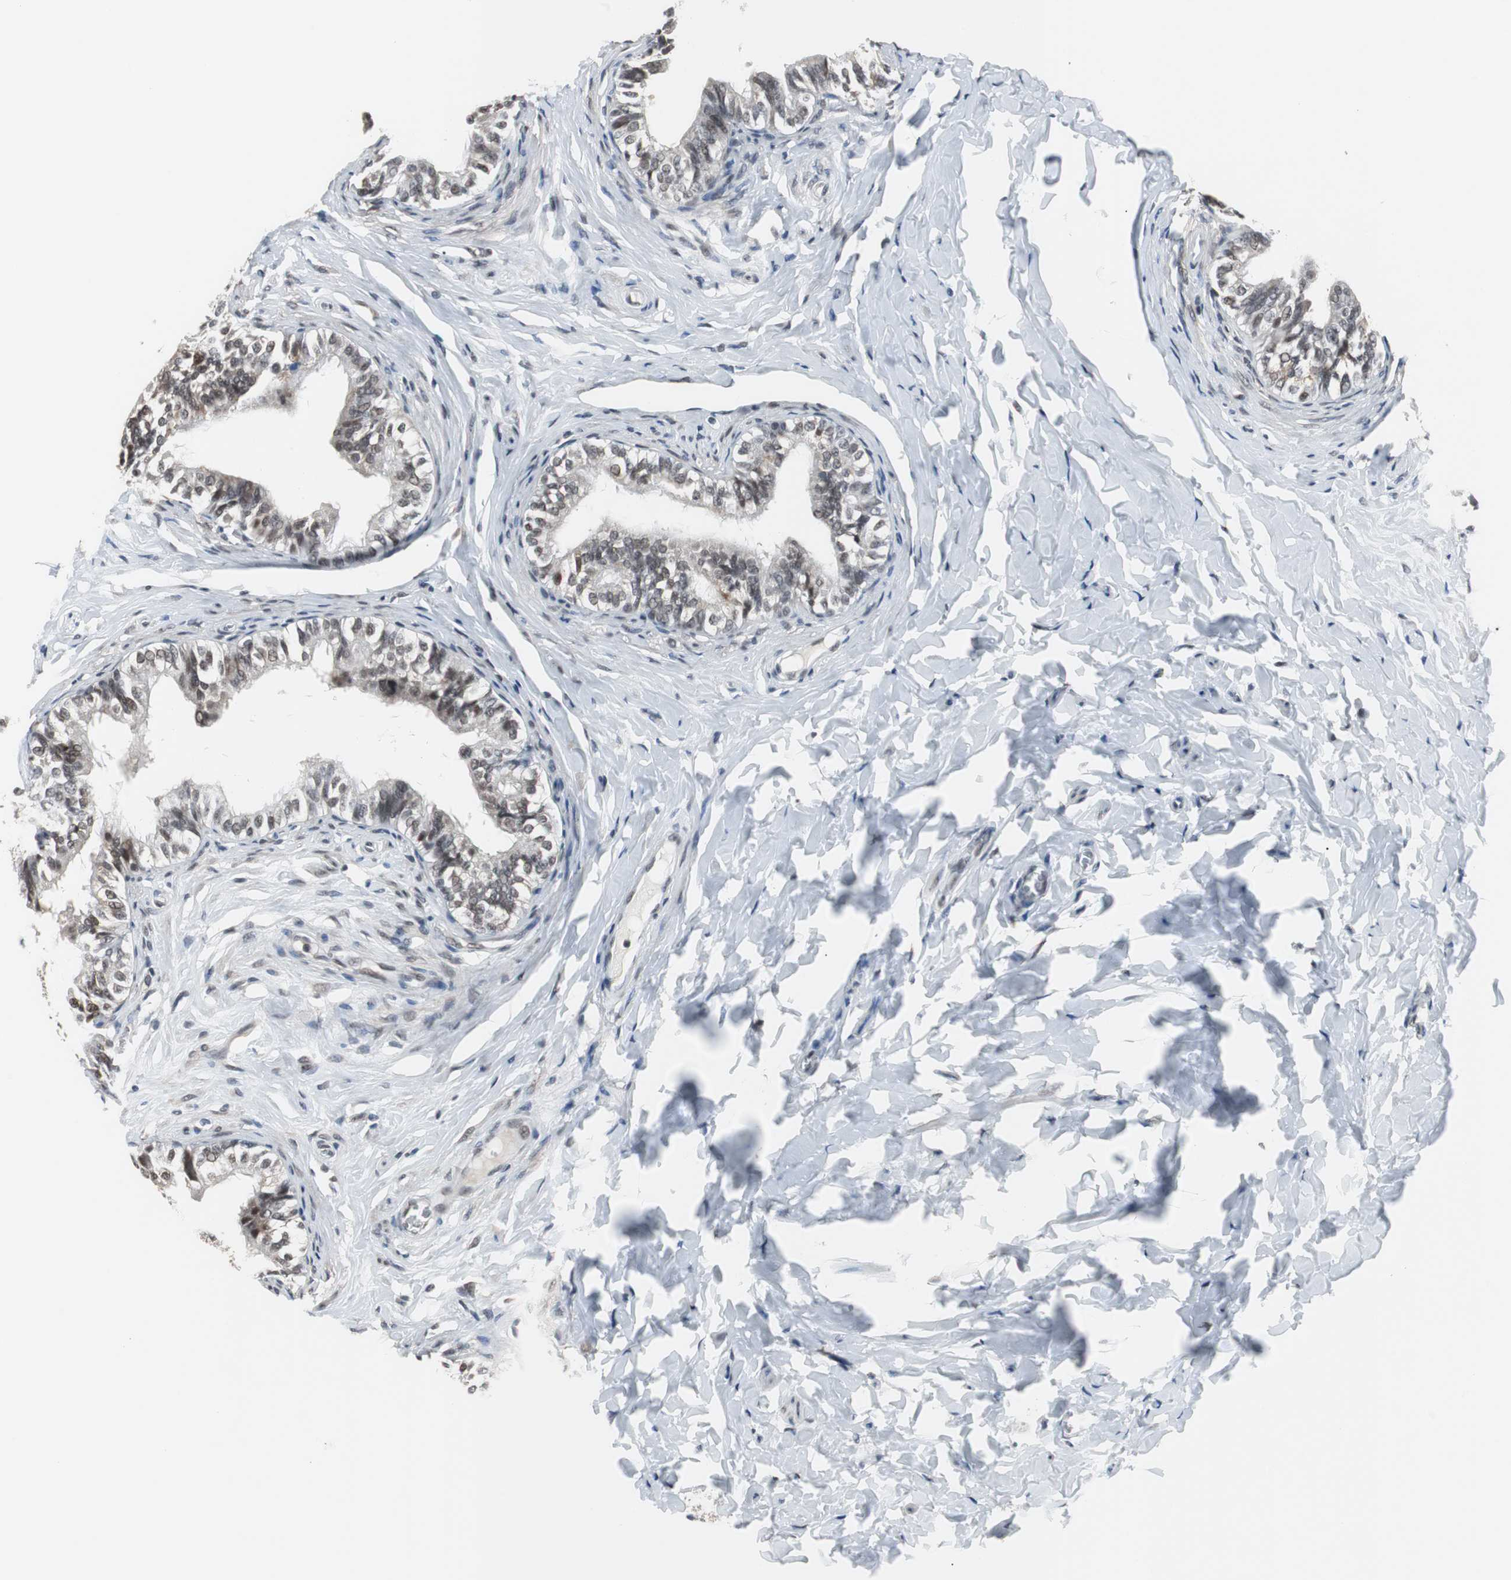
{"staining": {"intensity": "weak", "quantity": ">75%", "location": "nuclear"}, "tissue": "epididymis", "cell_type": "Glandular cells", "image_type": "normal", "snomed": [{"axis": "morphology", "description": "Normal tissue, NOS"}, {"axis": "topography", "description": "Soft tissue"}, {"axis": "topography", "description": "Epididymis"}], "caption": "A histopathology image of human epididymis stained for a protein reveals weak nuclear brown staining in glandular cells. The staining was performed using DAB (3,3'-diaminobenzidine), with brown indicating positive protein expression. Nuclei are stained blue with hematoxylin.", "gene": "TAF7", "patient": {"sex": "male", "age": 26}}